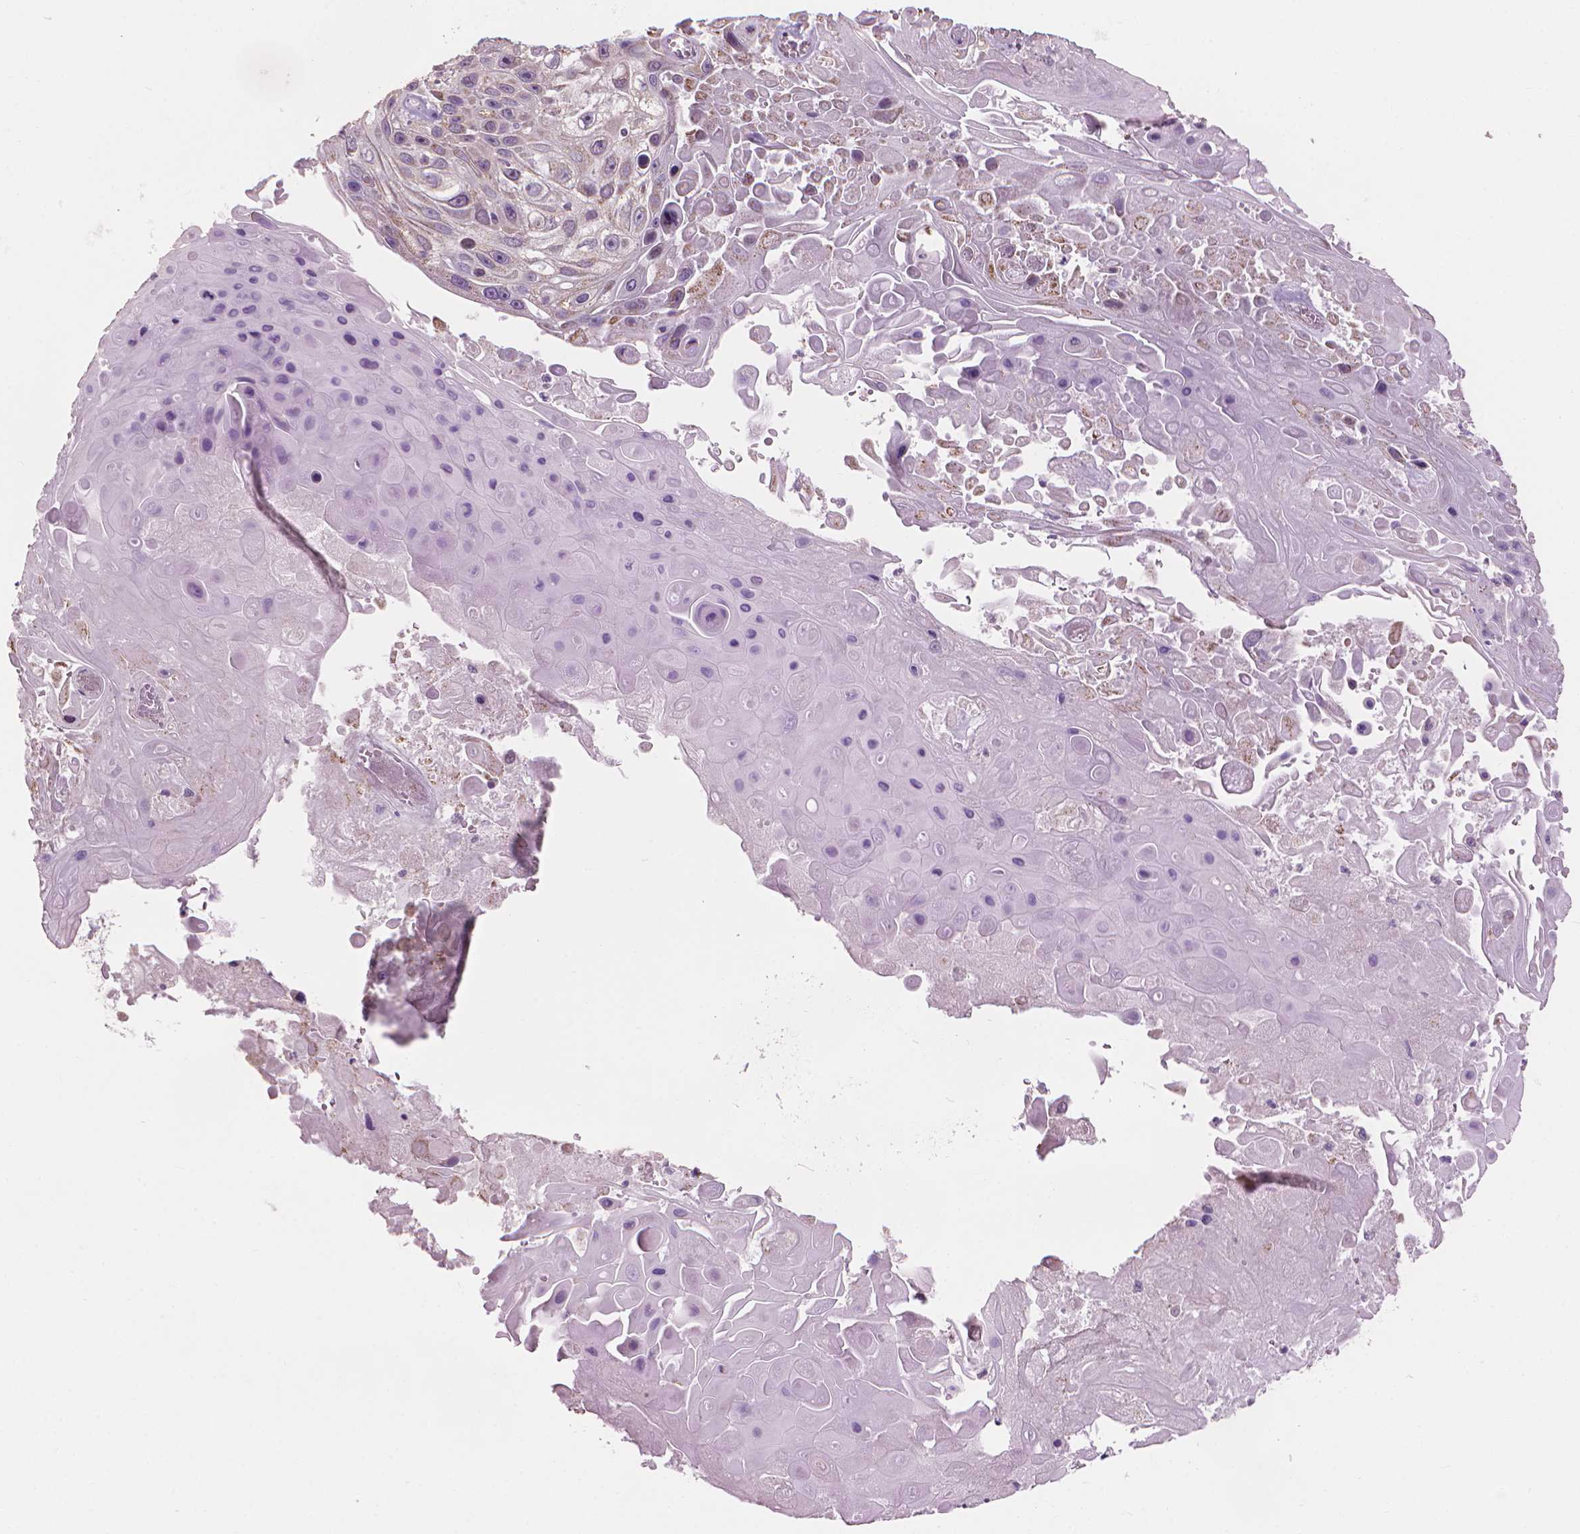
{"staining": {"intensity": "negative", "quantity": "none", "location": "none"}, "tissue": "skin cancer", "cell_type": "Tumor cells", "image_type": "cancer", "snomed": [{"axis": "morphology", "description": "Squamous cell carcinoma, NOS"}, {"axis": "topography", "description": "Skin"}], "caption": "Tumor cells show no significant protein expression in skin cancer (squamous cell carcinoma).", "gene": "CFAP126", "patient": {"sex": "male", "age": 82}}